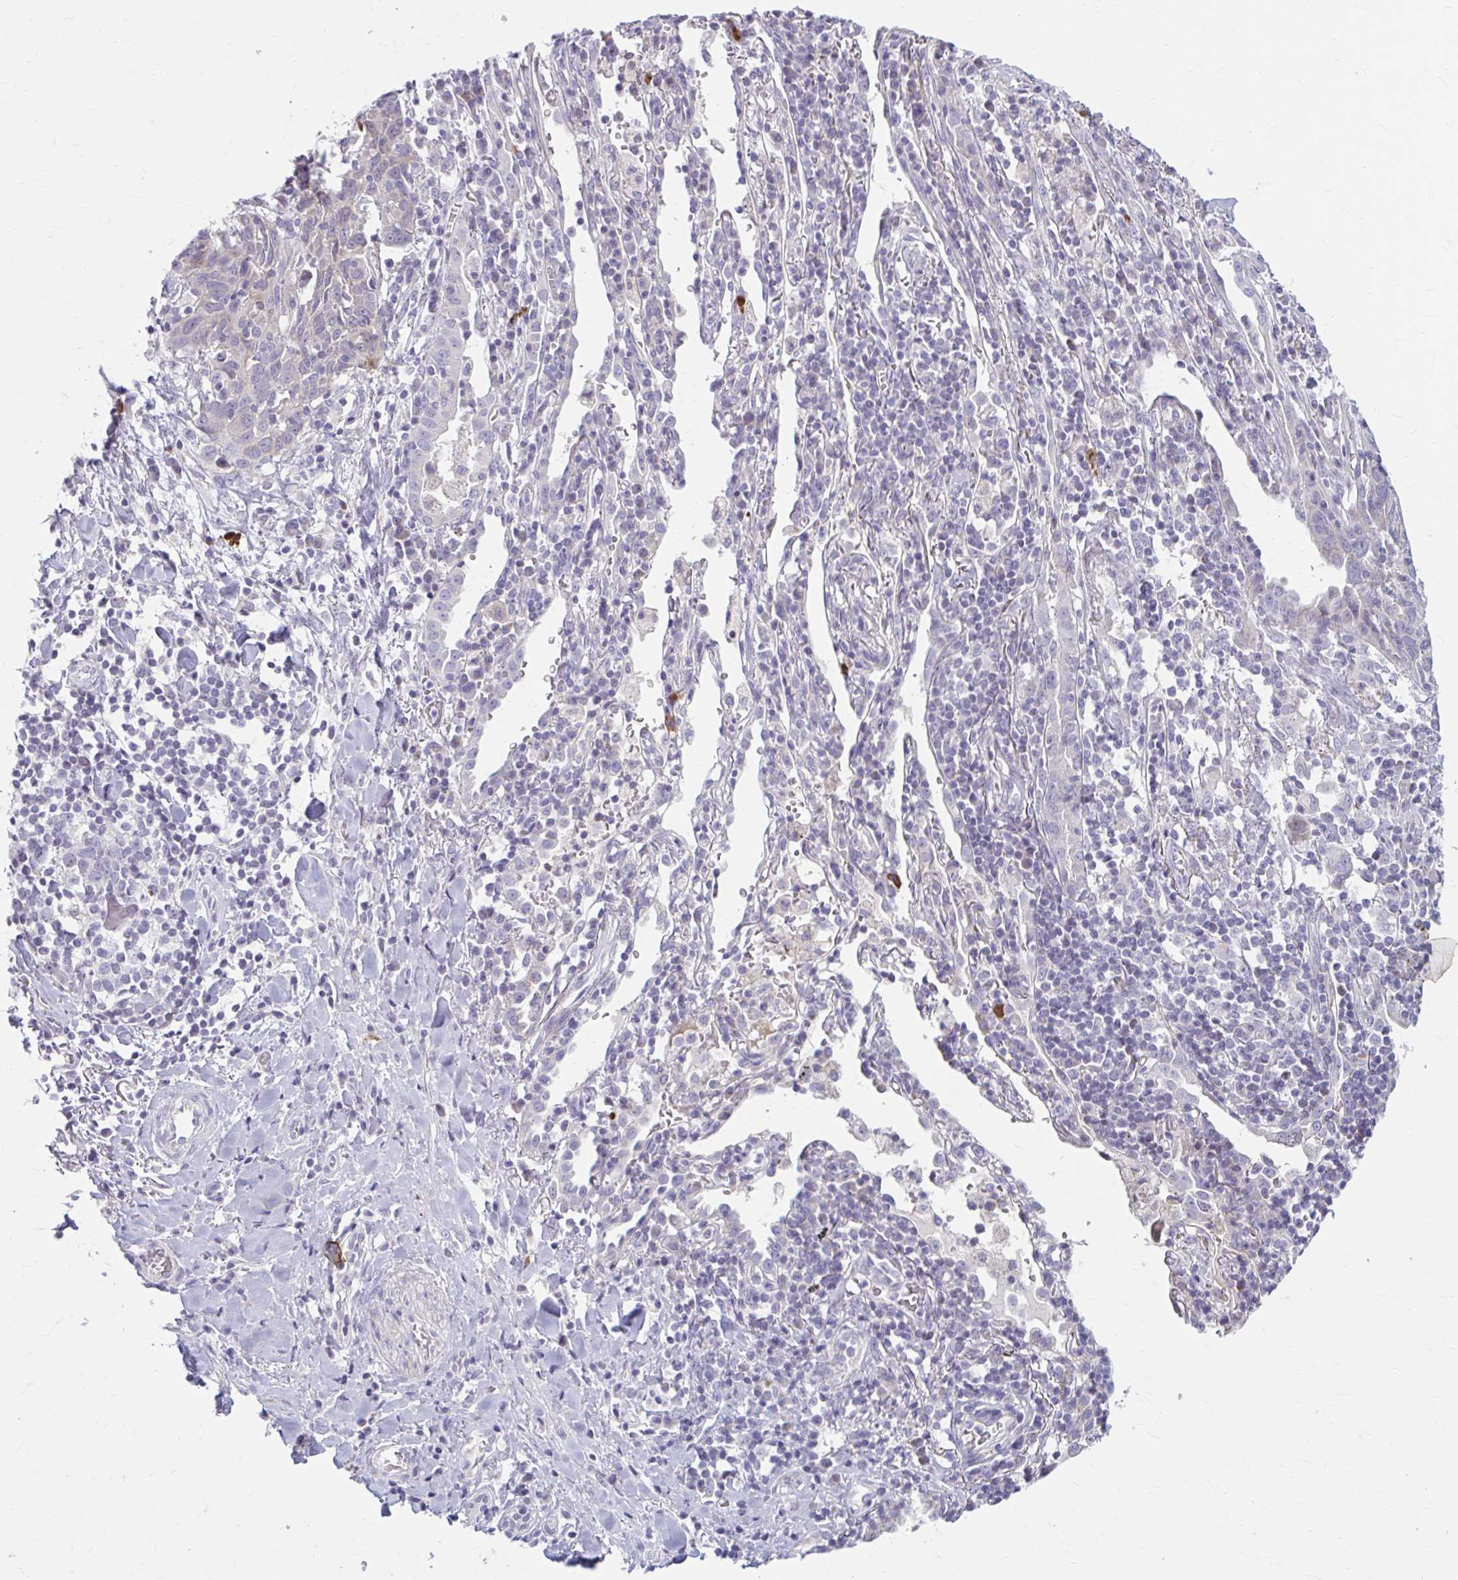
{"staining": {"intensity": "negative", "quantity": "none", "location": "none"}, "tissue": "lung cancer", "cell_type": "Tumor cells", "image_type": "cancer", "snomed": [{"axis": "morphology", "description": "Squamous cell carcinoma, NOS"}, {"axis": "topography", "description": "Lung"}], "caption": "Lung cancer (squamous cell carcinoma) stained for a protein using immunohistochemistry (IHC) exhibits no expression tumor cells.", "gene": "MSMO1", "patient": {"sex": "female", "age": 66}}